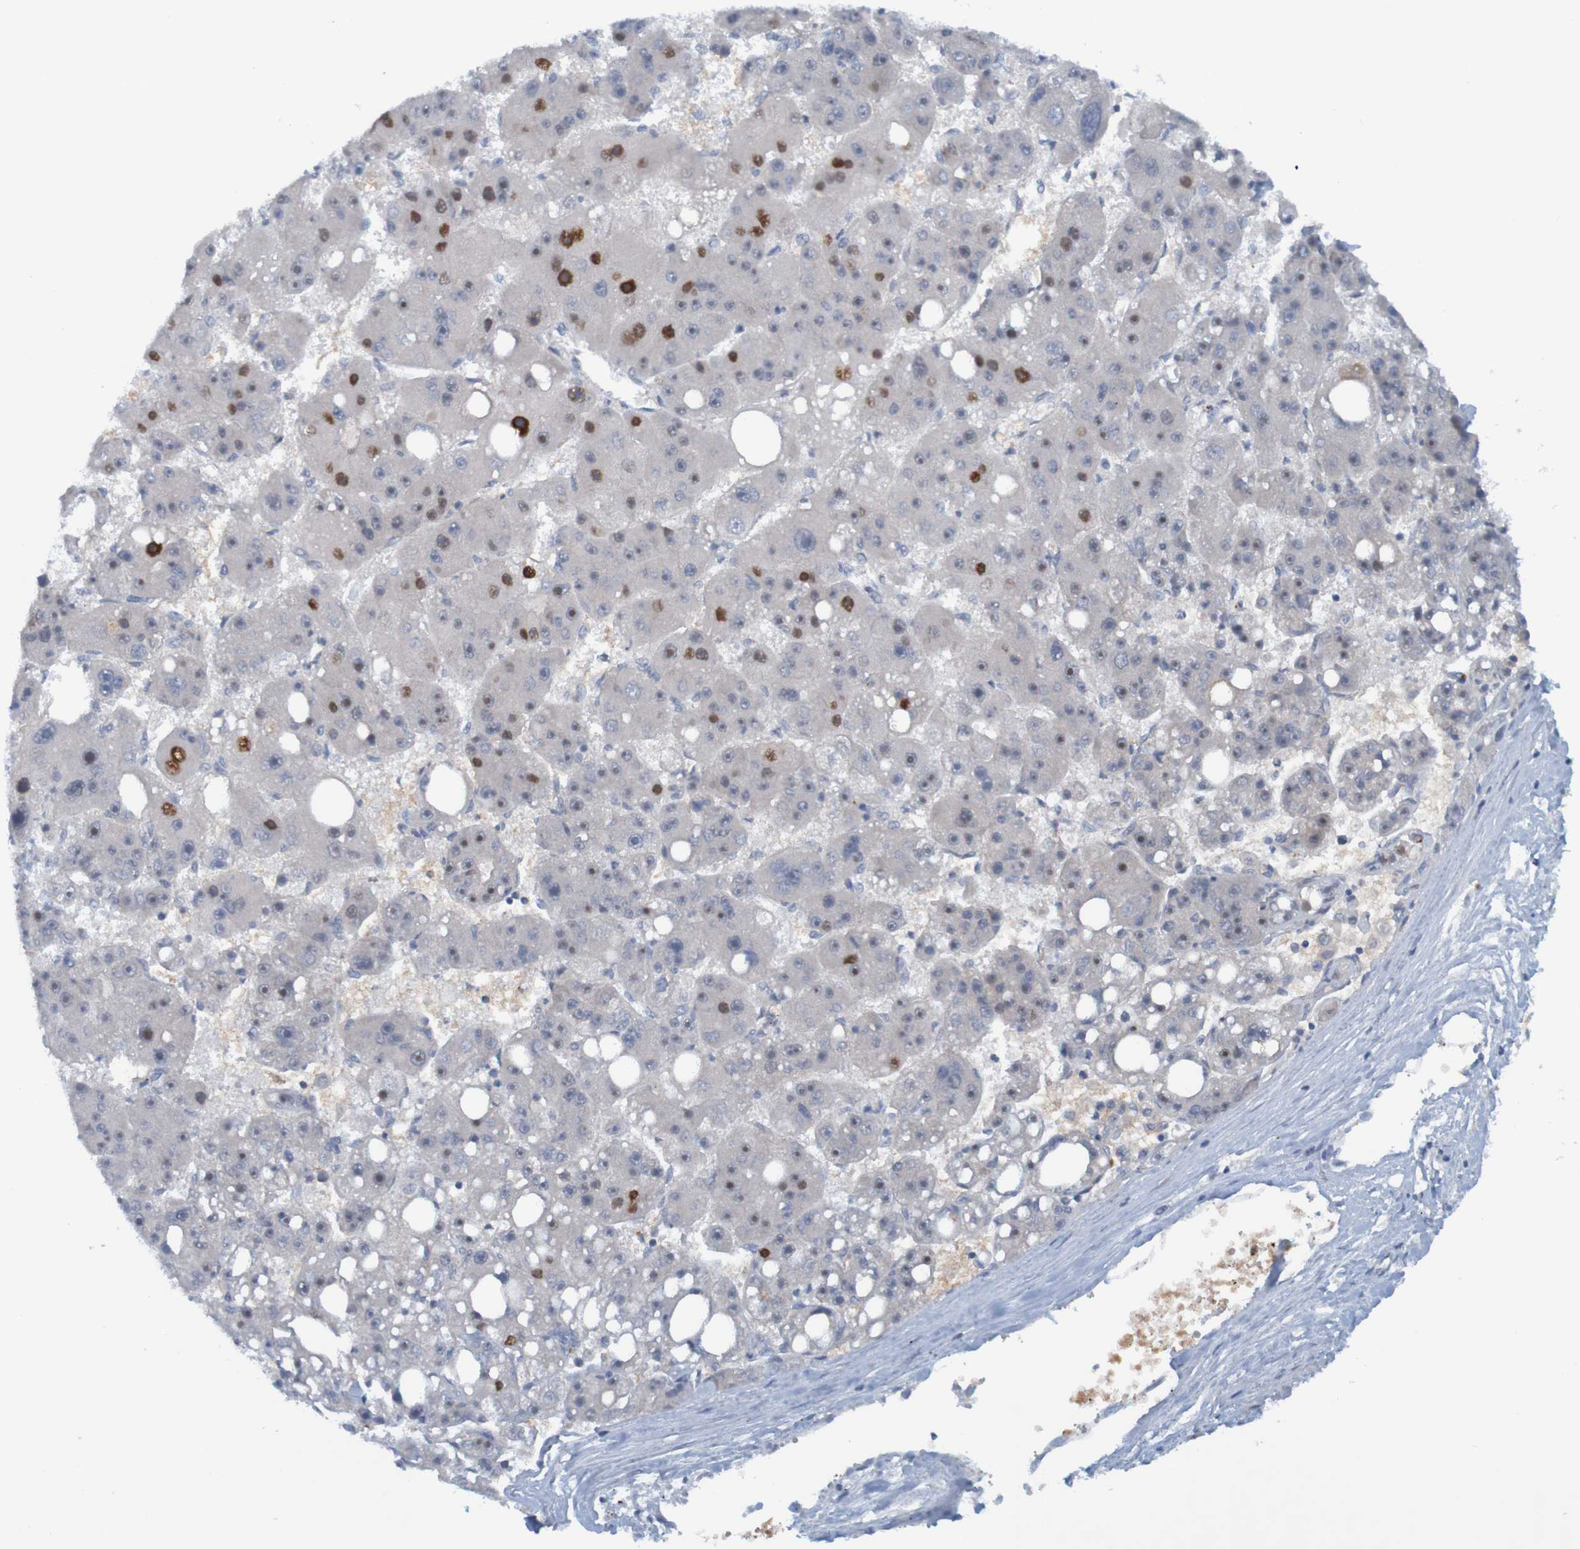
{"staining": {"intensity": "negative", "quantity": "none", "location": "none"}, "tissue": "liver cancer", "cell_type": "Tumor cells", "image_type": "cancer", "snomed": [{"axis": "morphology", "description": "Carcinoma, Hepatocellular, NOS"}, {"axis": "topography", "description": "Liver"}], "caption": "The histopathology image reveals no staining of tumor cells in hepatocellular carcinoma (liver).", "gene": "USP36", "patient": {"sex": "female", "age": 61}}